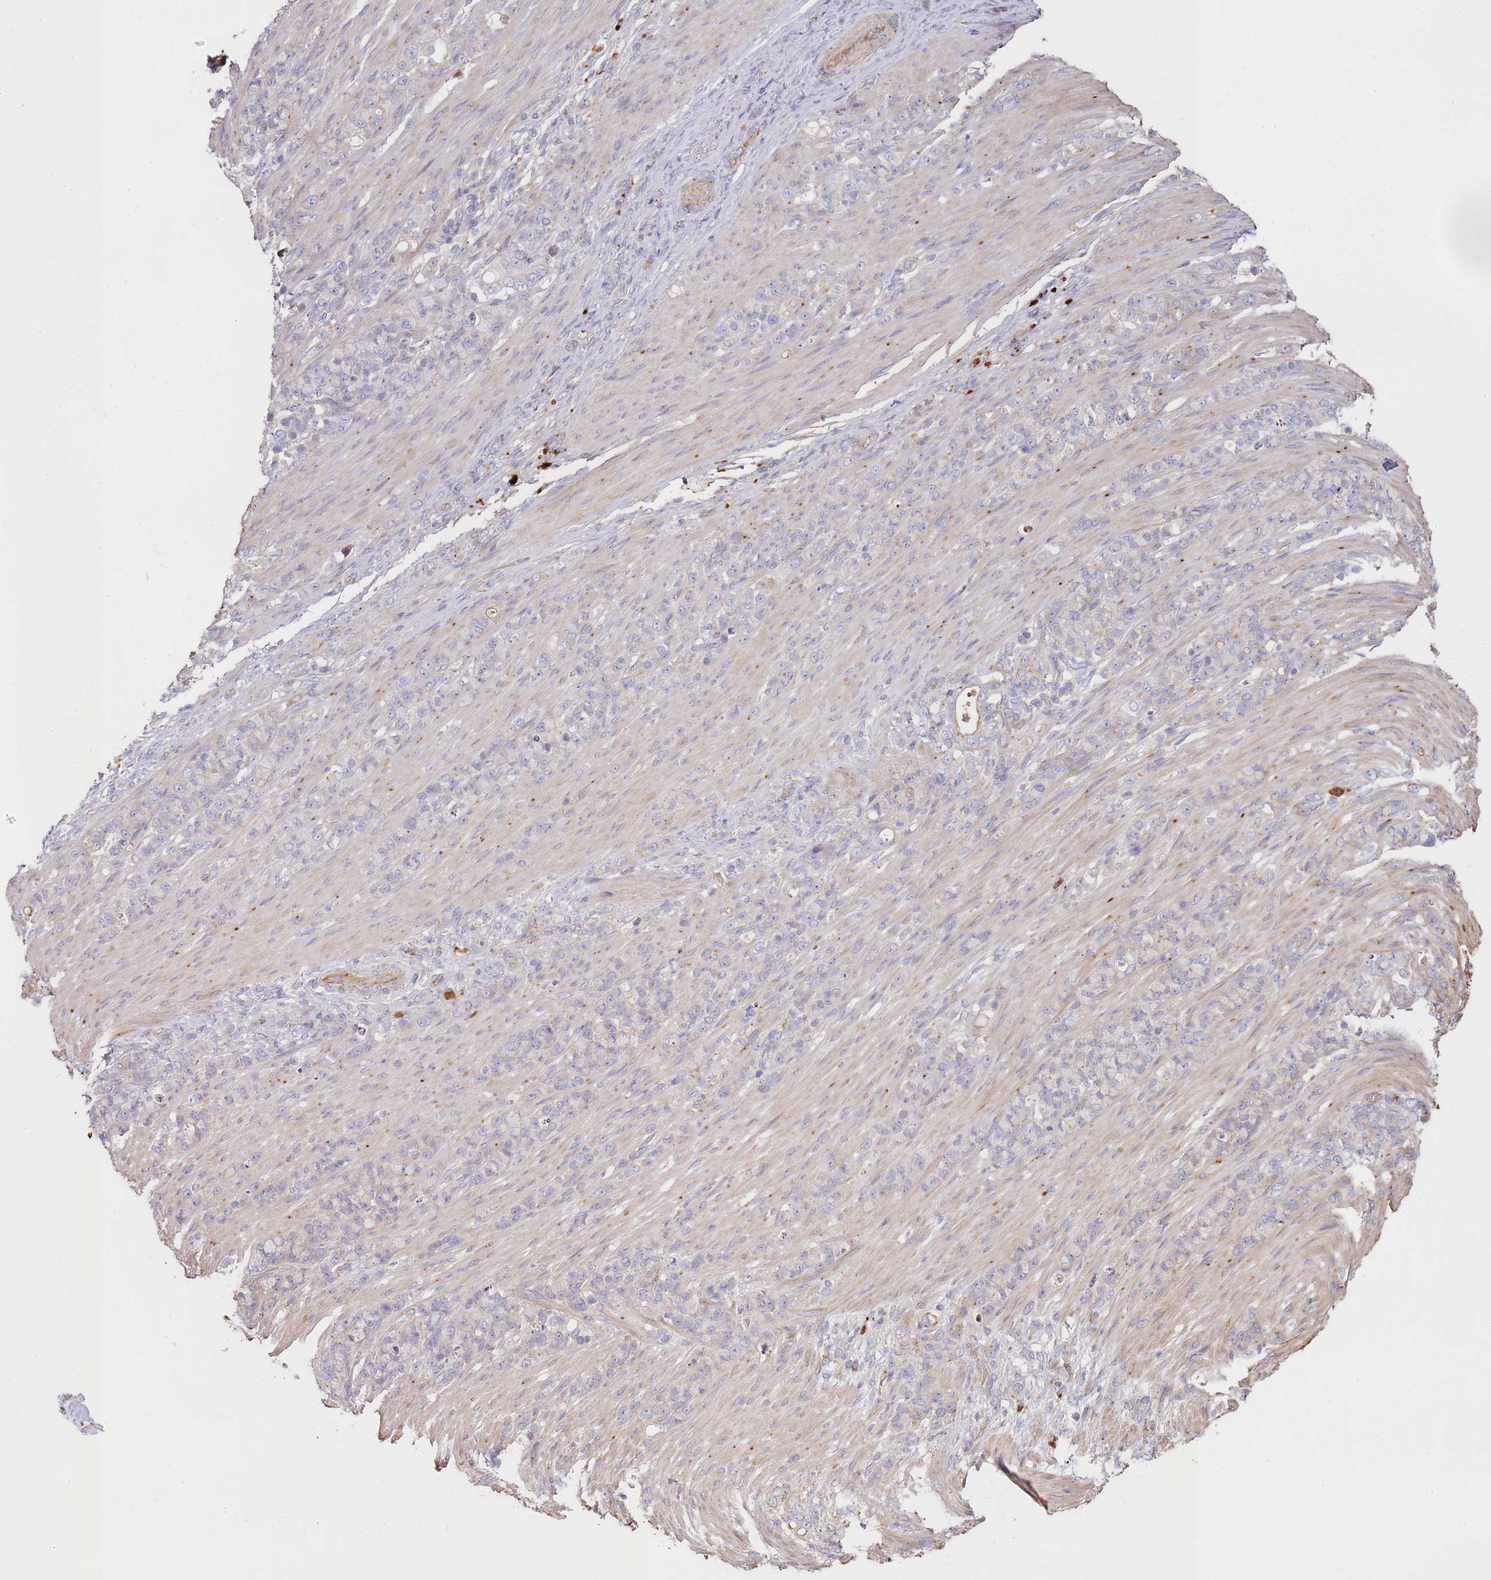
{"staining": {"intensity": "negative", "quantity": "none", "location": "none"}, "tissue": "stomach cancer", "cell_type": "Tumor cells", "image_type": "cancer", "snomed": [{"axis": "morphology", "description": "Adenocarcinoma, NOS"}, {"axis": "topography", "description": "Stomach"}], "caption": "Stomach cancer (adenocarcinoma) stained for a protein using immunohistochemistry (IHC) exhibits no positivity tumor cells.", "gene": "NDUFAF4", "patient": {"sex": "female", "age": 79}}